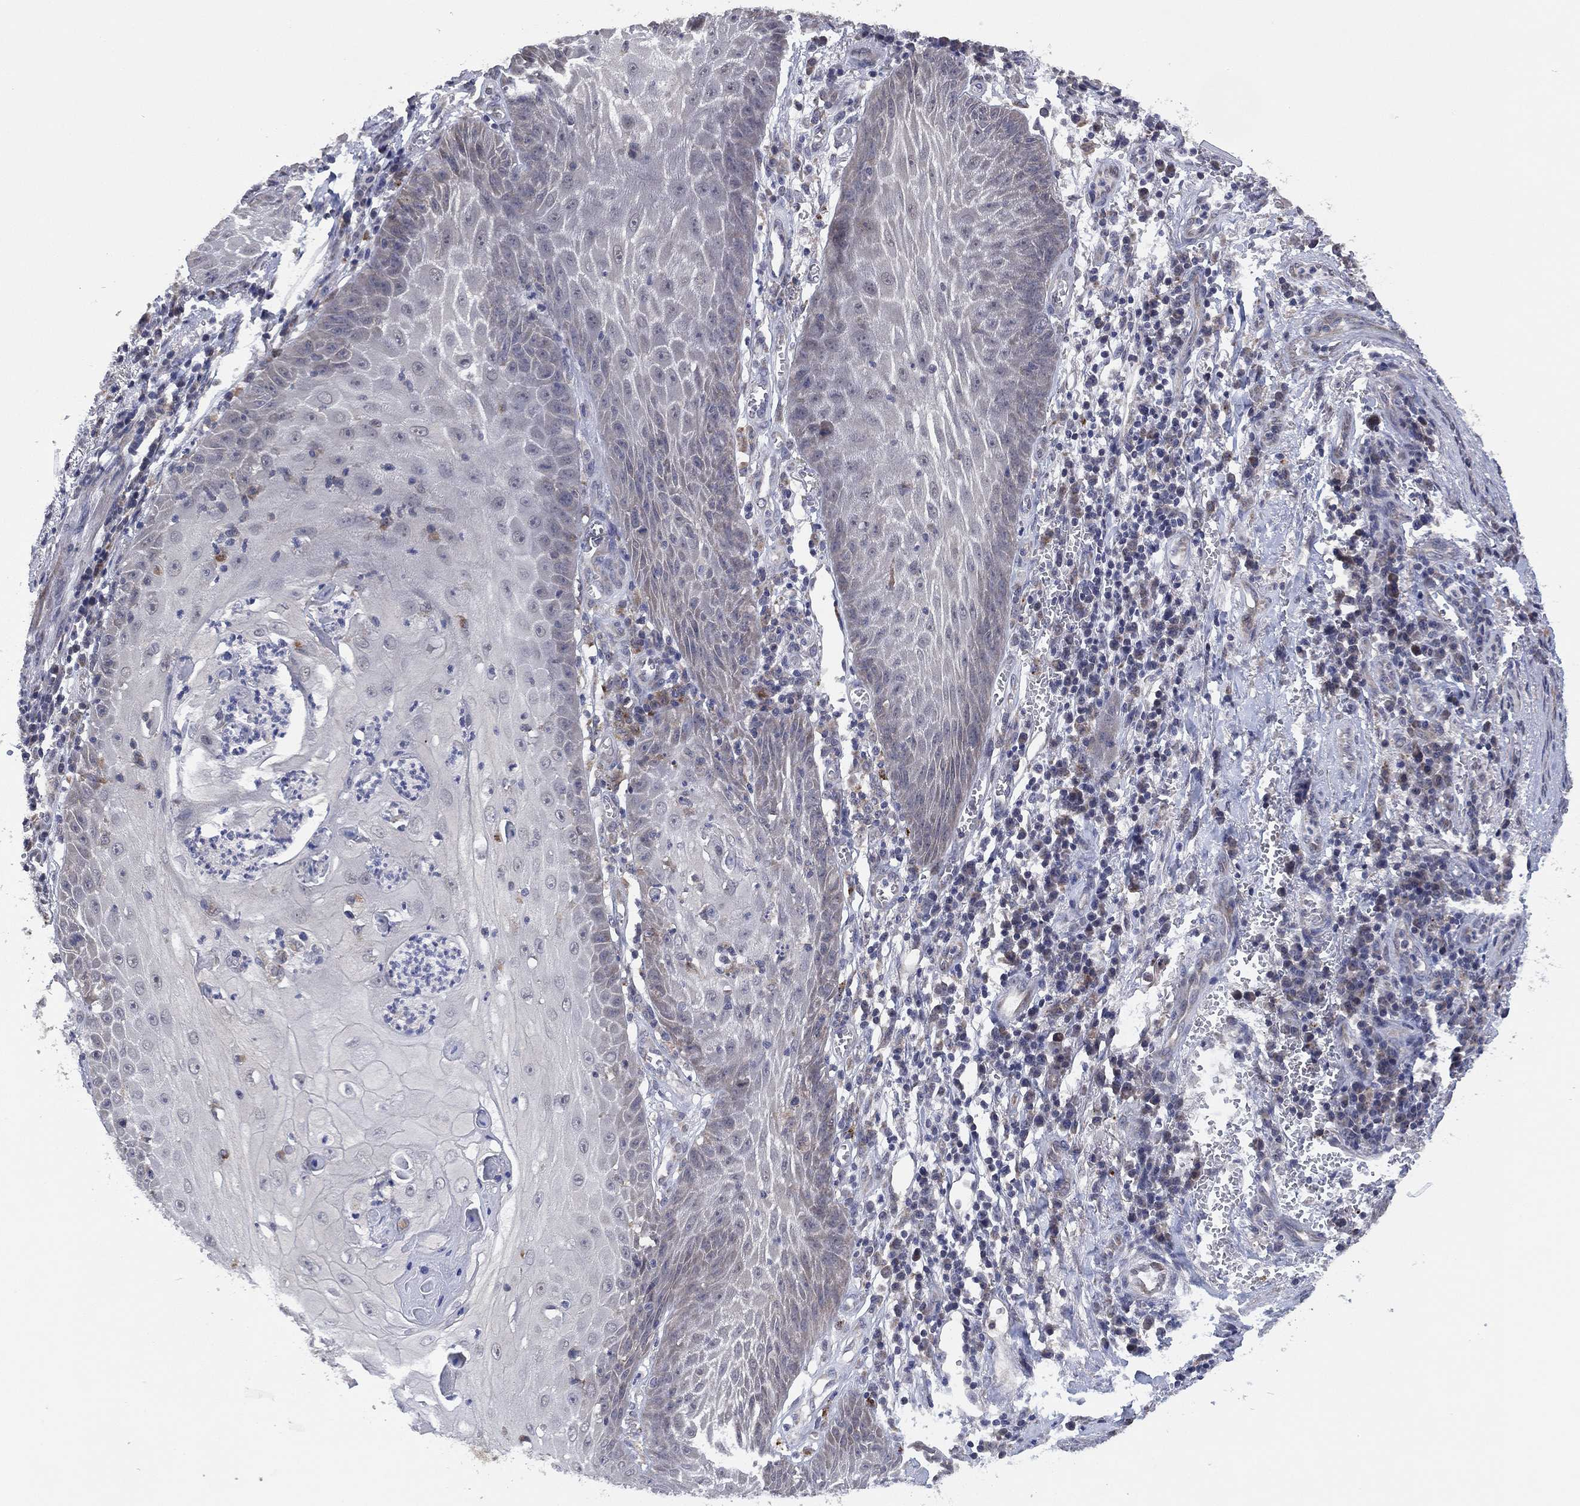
{"staining": {"intensity": "negative", "quantity": "none", "location": "none"}, "tissue": "skin cancer", "cell_type": "Tumor cells", "image_type": "cancer", "snomed": [{"axis": "morphology", "description": "Squamous cell carcinoma, NOS"}, {"axis": "topography", "description": "Skin"}], "caption": "Tumor cells show no significant protein staining in skin cancer (squamous cell carcinoma).", "gene": "SELENOO", "patient": {"sex": "male", "age": 70}}